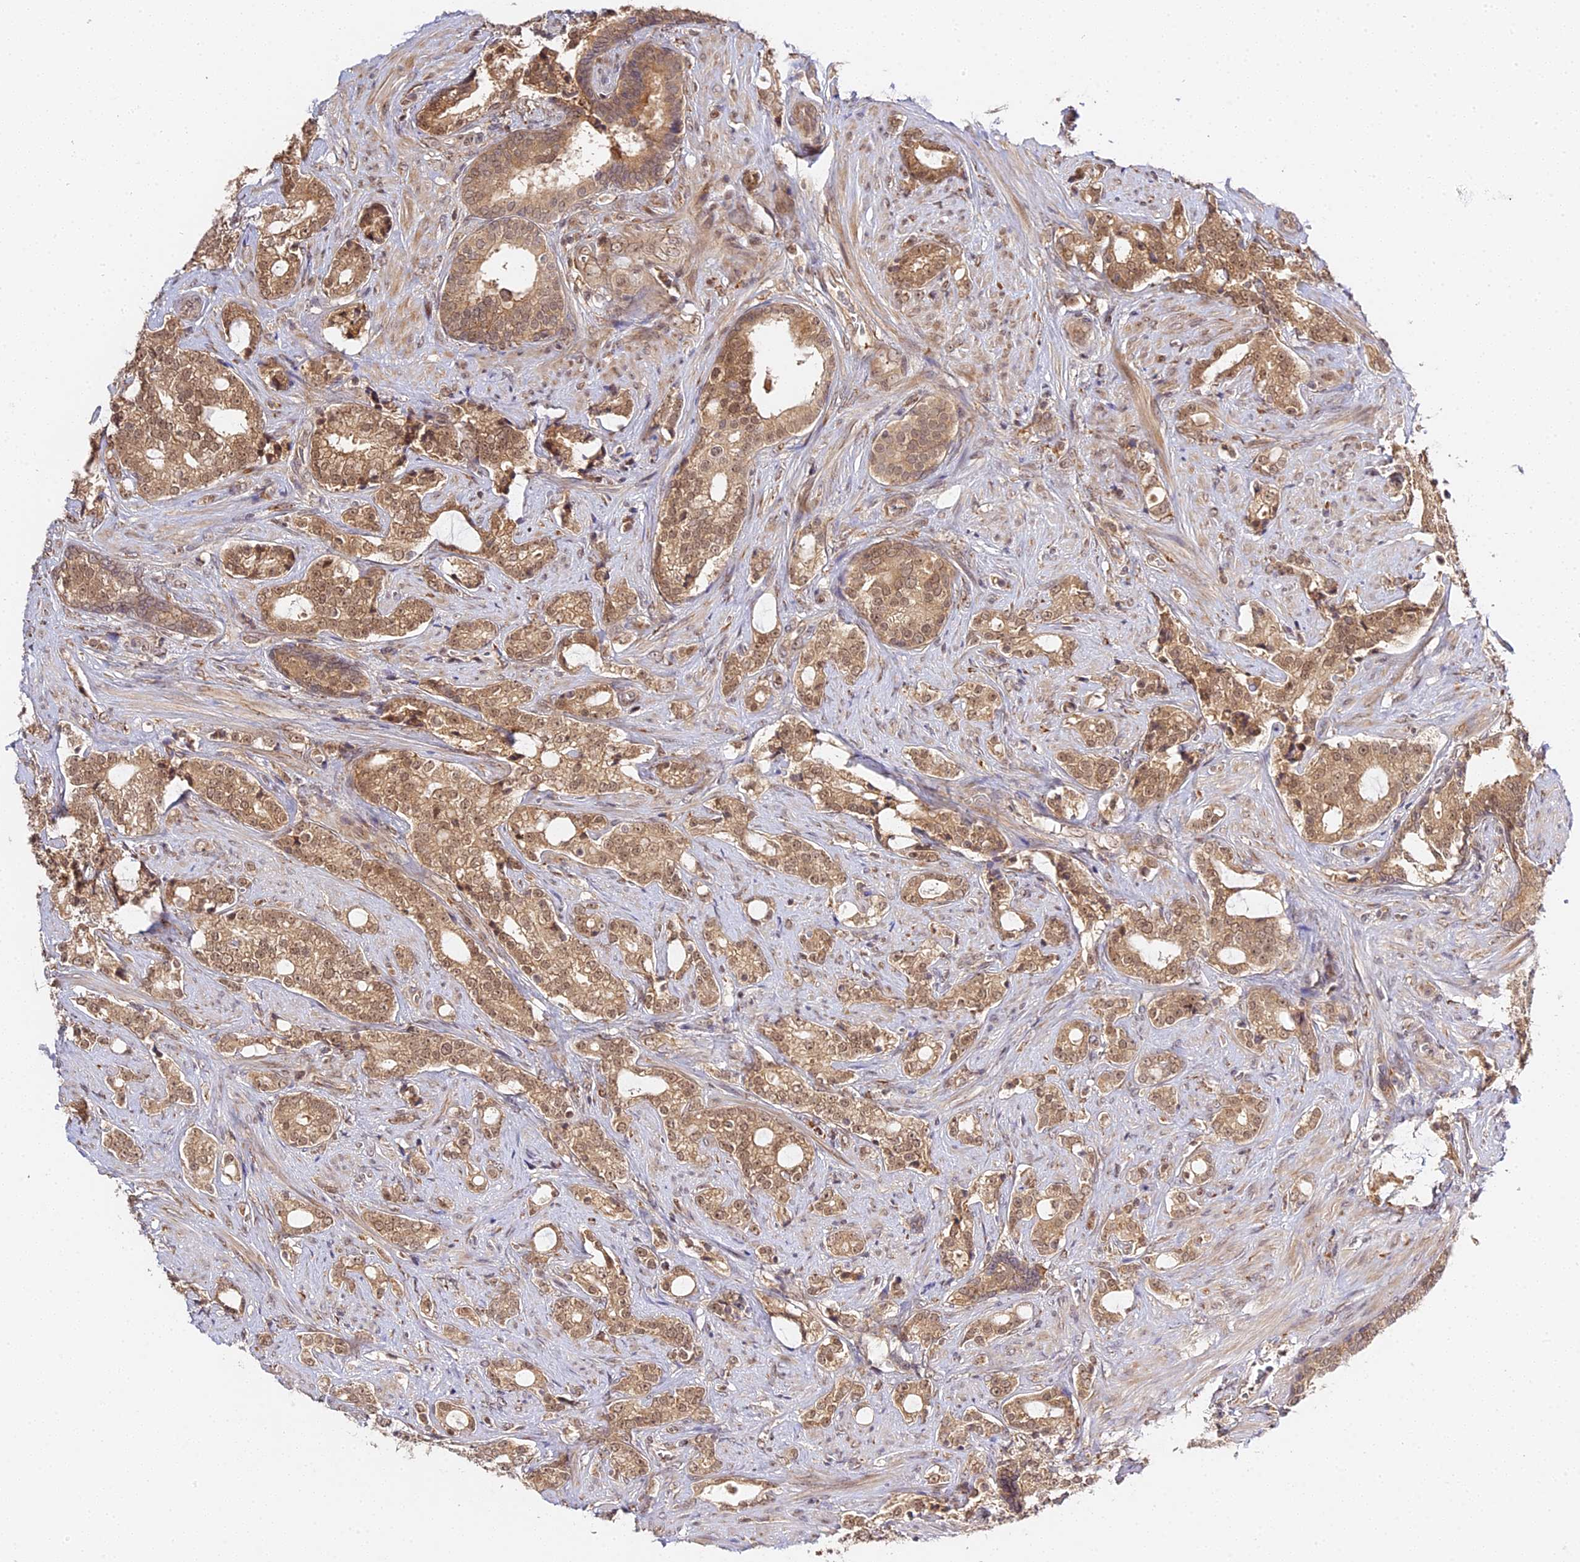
{"staining": {"intensity": "moderate", "quantity": ">75%", "location": "cytoplasmic/membranous,nuclear"}, "tissue": "prostate cancer", "cell_type": "Tumor cells", "image_type": "cancer", "snomed": [{"axis": "morphology", "description": "Adenocarcinoma, High grade"}, {"axis": "topography", "description": "Prostate and seminal vesicle, NOS"}], "caption": "Protein analysis of prostate cancer (adenocarcinoma (high-grade)) tissue displays moderate cytoplasmic/membranous and nuclear expression in about >75% of tumor cells.", "gene": "IMPACT", "patient": {"sex": "male", "age": 67}}